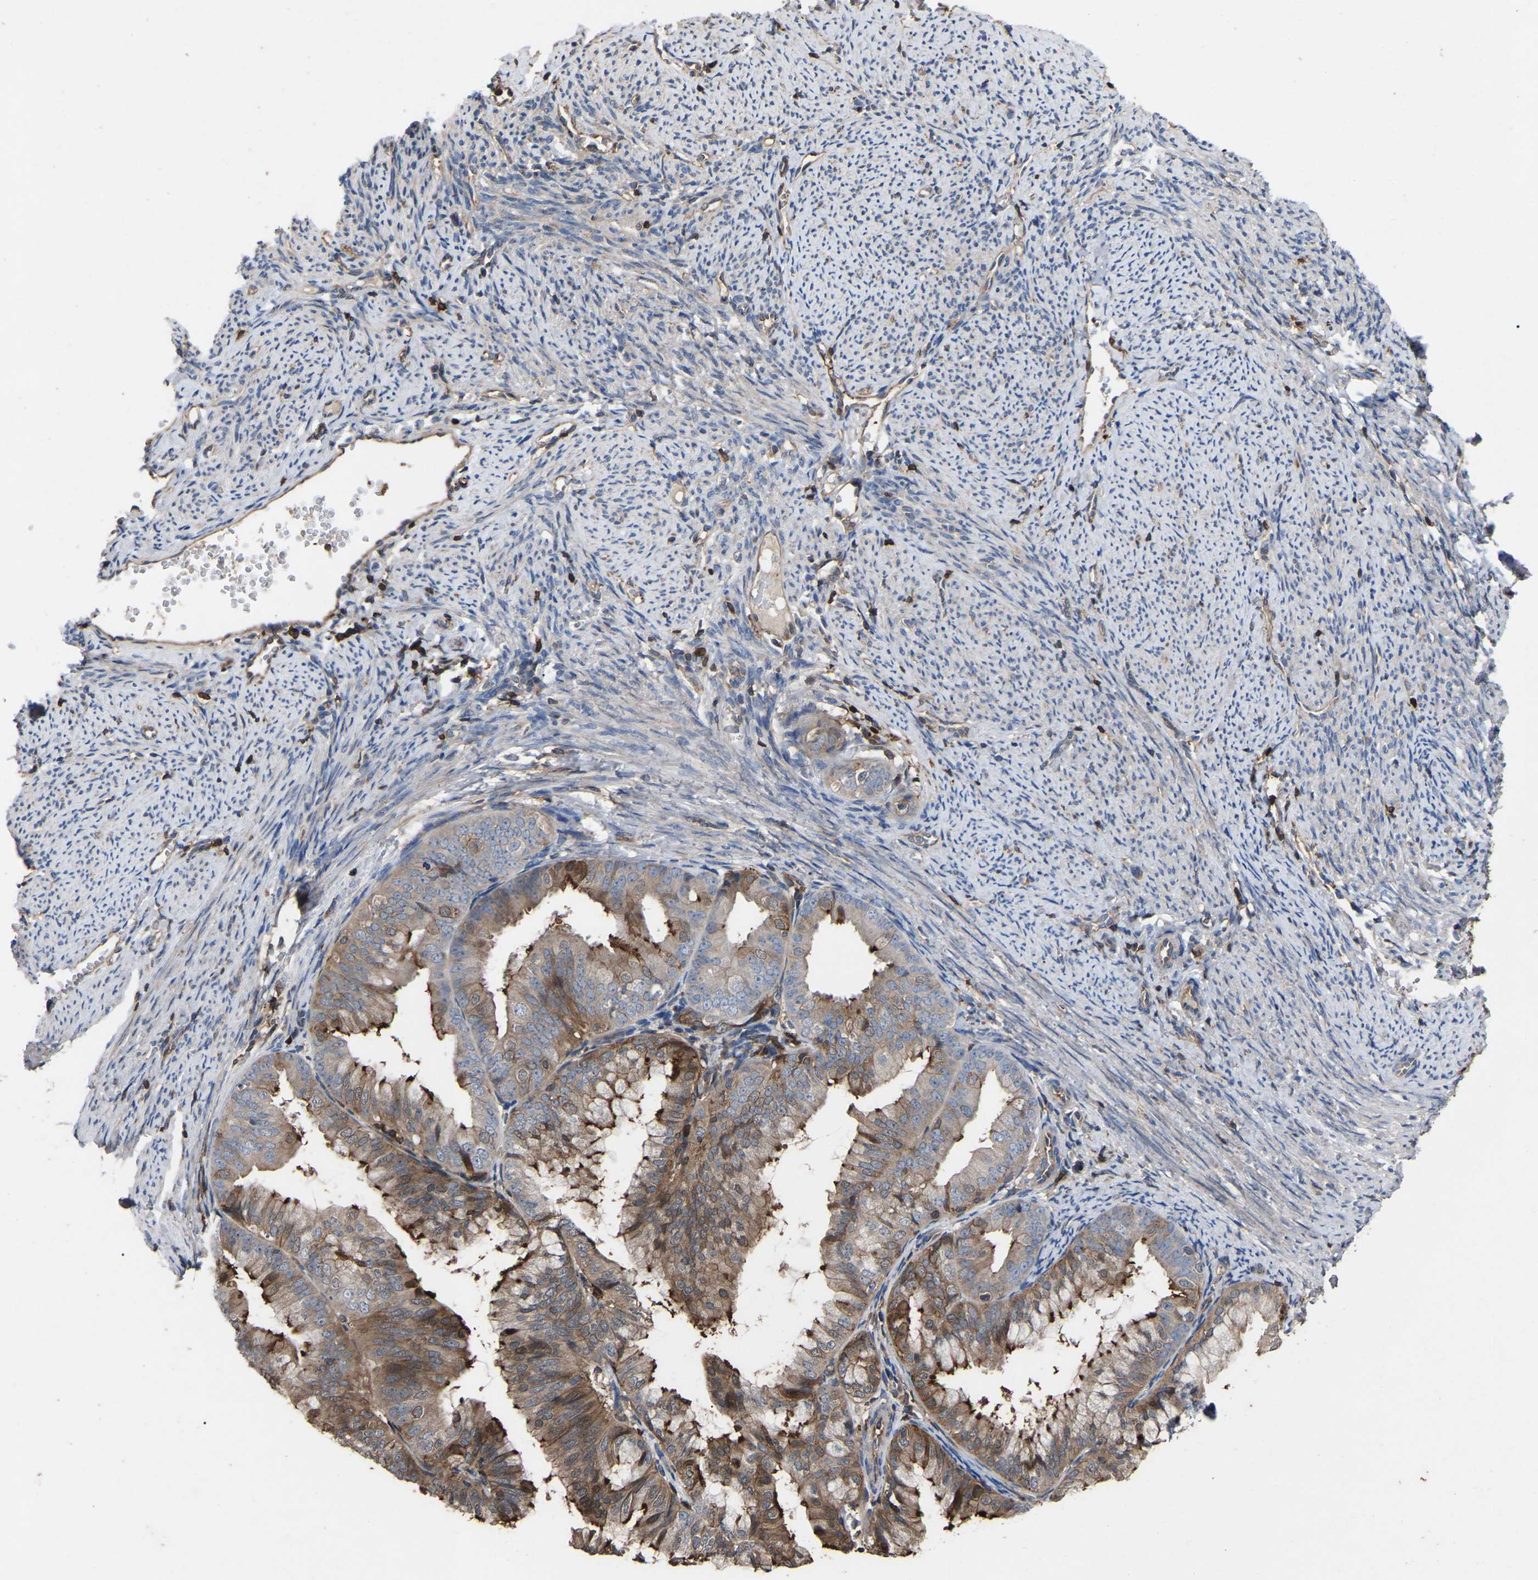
{"staining": {"intensity": "moderate", "quantity": "25%-75%", "location": "cytoplasmic/membranous"}, "tissue": "endometrial cancer", "cell_type": "Tumor cells", "image_type": "cancer", "snomed": [{"axis": "morphology", "description": "Adenocarcinoma, NOS"}, {"axis": "topography", "description": "Endometrium"}], "caption": "High-magnification brightfield microscopy of adenocarcinoma (endometrial) stained with DAB (3,3'-diaminobenzidine) (brown) and counterstained with hematoxylin (blue). tumor cells exhibit moderate cytoplasmic/membranous positivity is identified in about25%-75% of cells.", "gene": "CIT", "patient": {"sex": "female", "age": 63}}